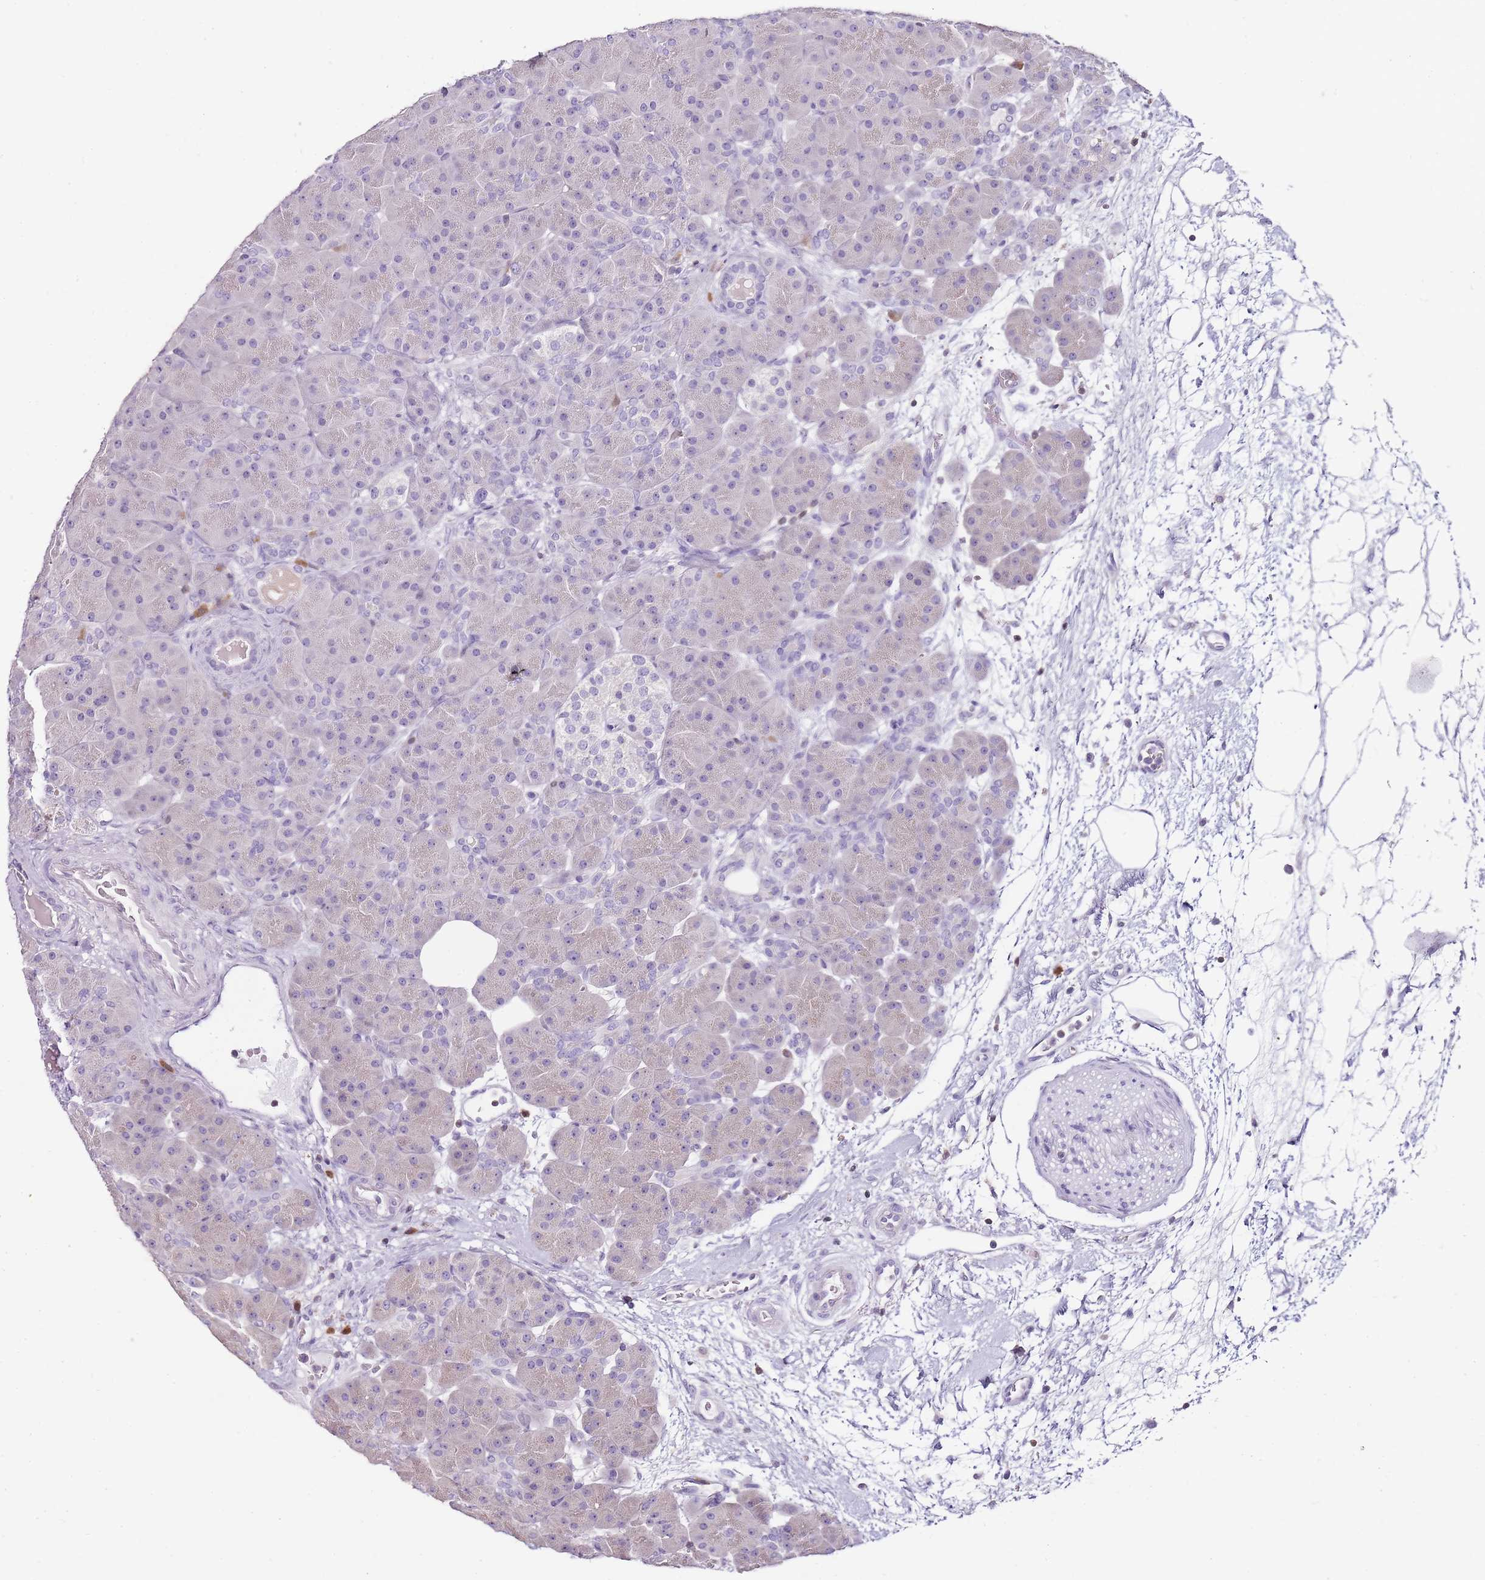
{"staining": {"intensity": "negative", "quantity": "none", "location": "none"}, "tissue": "pancreas", "cell_type": "Exocrine glandular cells", "image_type": "normal", "snomed": [{"axis": "morphology", "description": "Normal tissue, NOS"}, {"axis": "topography", "description": "Pancreas"}], "caption": "An immunohistochemistry photomicrograph of normal pancreas is shown. There is no staining in exocrine glandular cells of pancreas.", "gene": "ZBP1", "patient": {"sex": "male", "age": 66}}